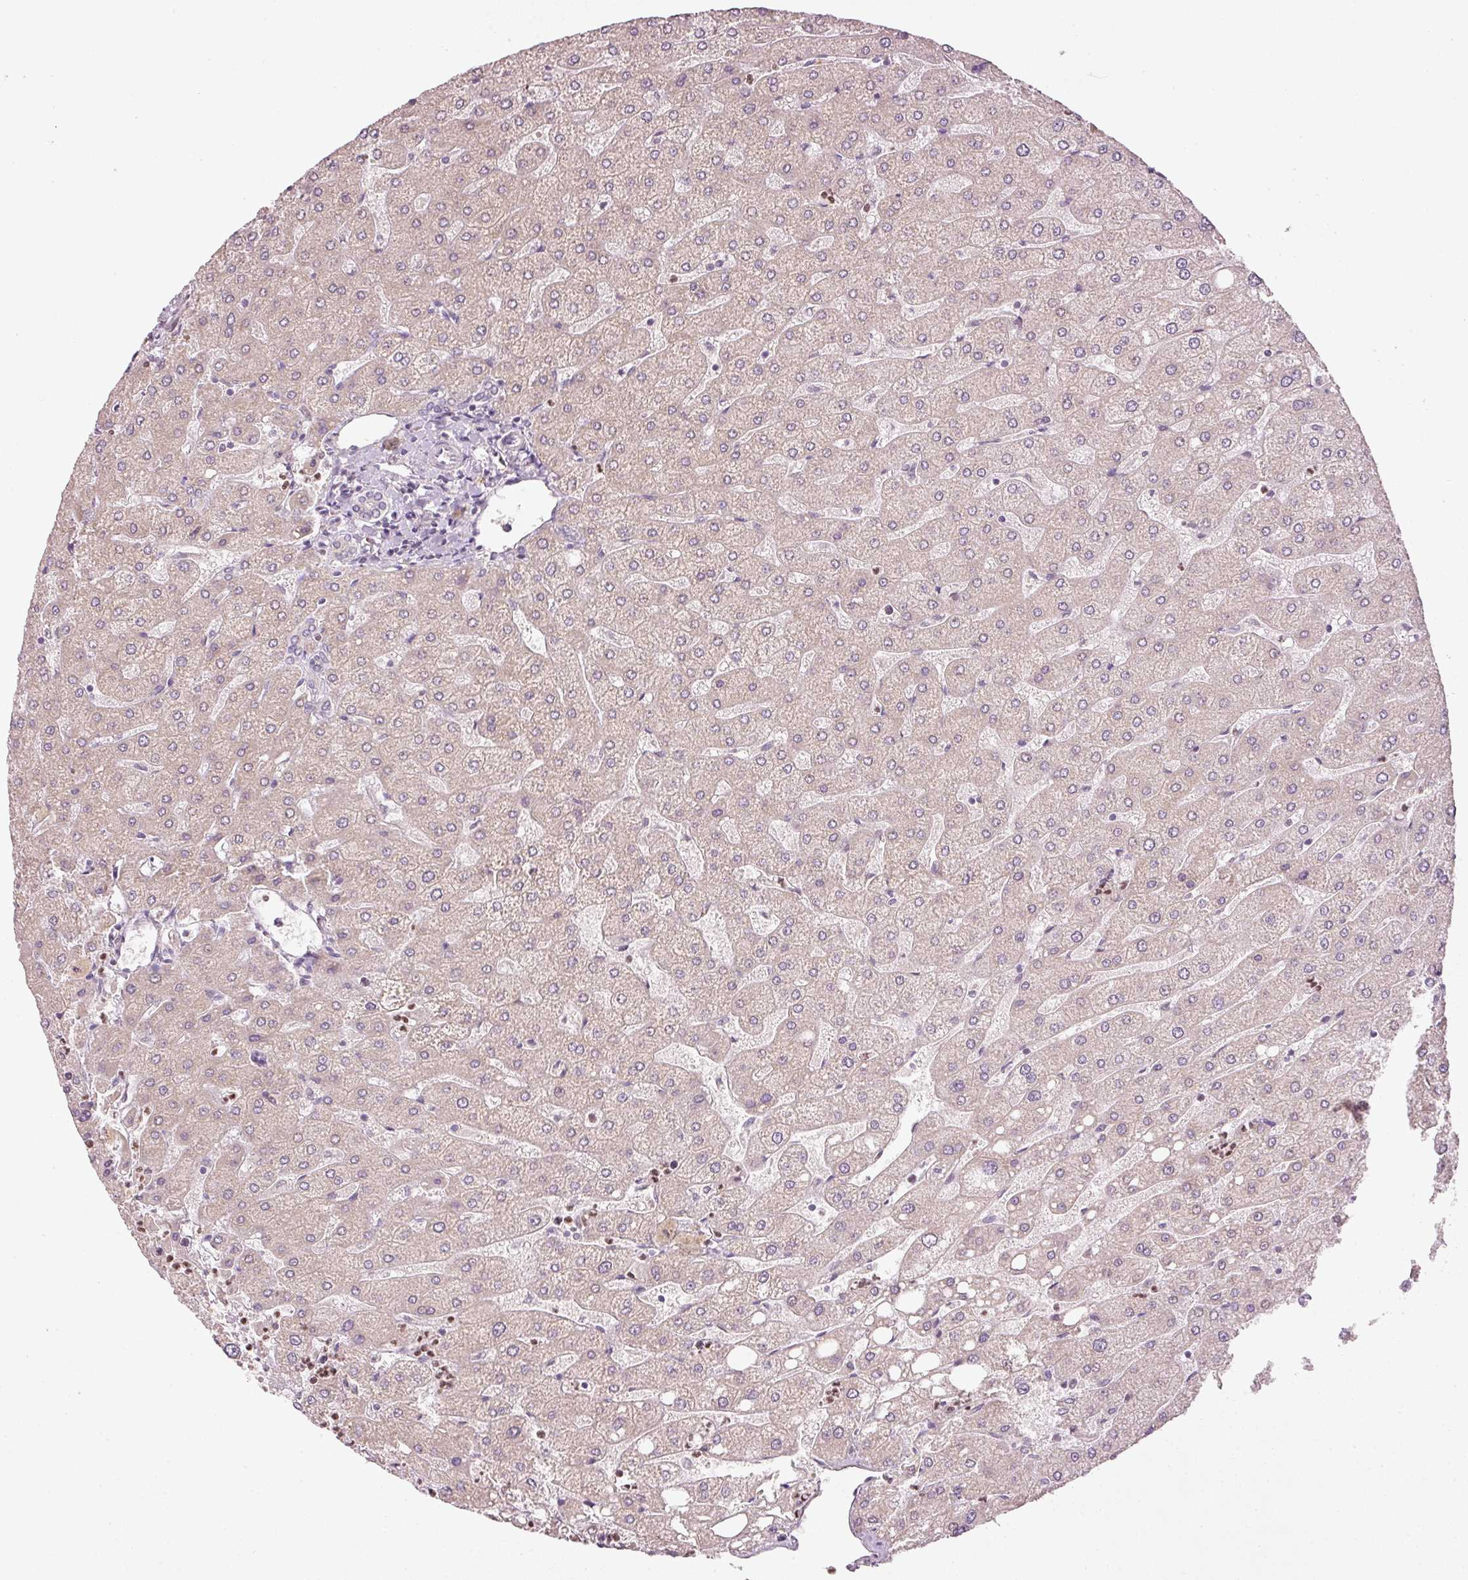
{"staining": {"intensity": "negative", "quantity": "none", "location": "none"}, "tissue": "liver", "cell_type": "Cholangiocytes", "image_type": "normal", "snomed": [{"axis": "morphology", "description": "Normal tissue, NOS"}, {"axis": "topography", "description": "Liver"}], "caption": "High power microscopy histopathology image of an immunohistochemistry photomicrograph of unremarkable liver, revealing no significant positivity in cholangiocytes. (Stains: DAB immunohistochemistry (IHC) with hematoxylin counter stain, Microscopy: brightfield microscopy at high magnification).", "gene": "MTHFD1L", "patient": {"sex": "male", "age": 67}}